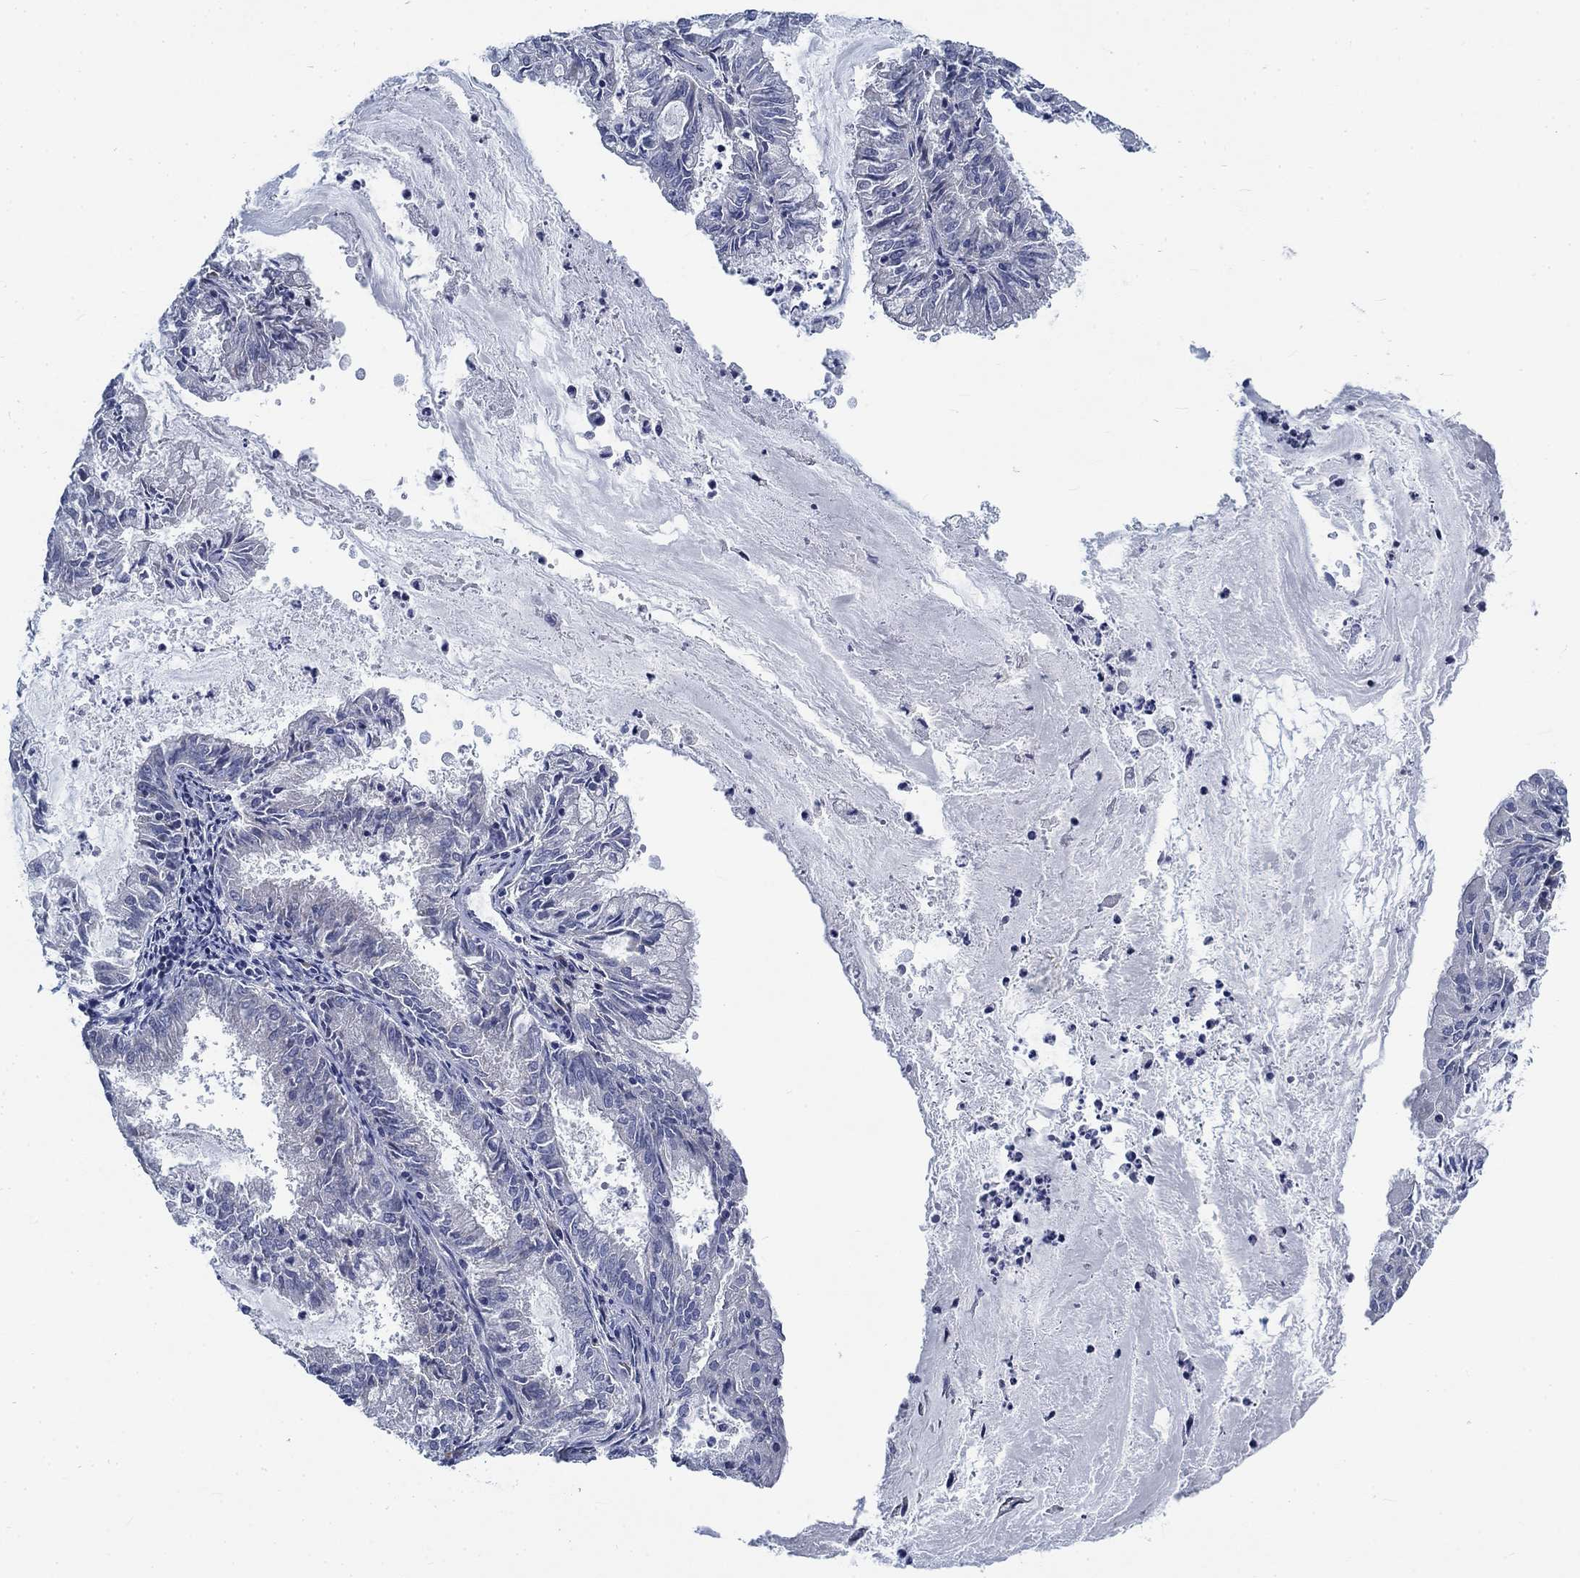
{"staining": {"intensity": "negative", "quantity": "none", "location": "none"}, "tissue": "endometrial cancer", "cell_type": "Tumor cells", "image_type": "cancer", "snomed": [{"axis": "morphology", "description": "Adenocarcinoma, NOS"}, {"axis": "topography", "description": "Endometrium"}], "caption": "An immunohistochemistry (IHC) micrograph of endometrial cancer (adenocarcinoma) is shown. There is no staining in tumor cells of endometrial cancer (adenocarcinoma).", "gene": "MMP24", "patient": {"sex": "female", "age": 57}}